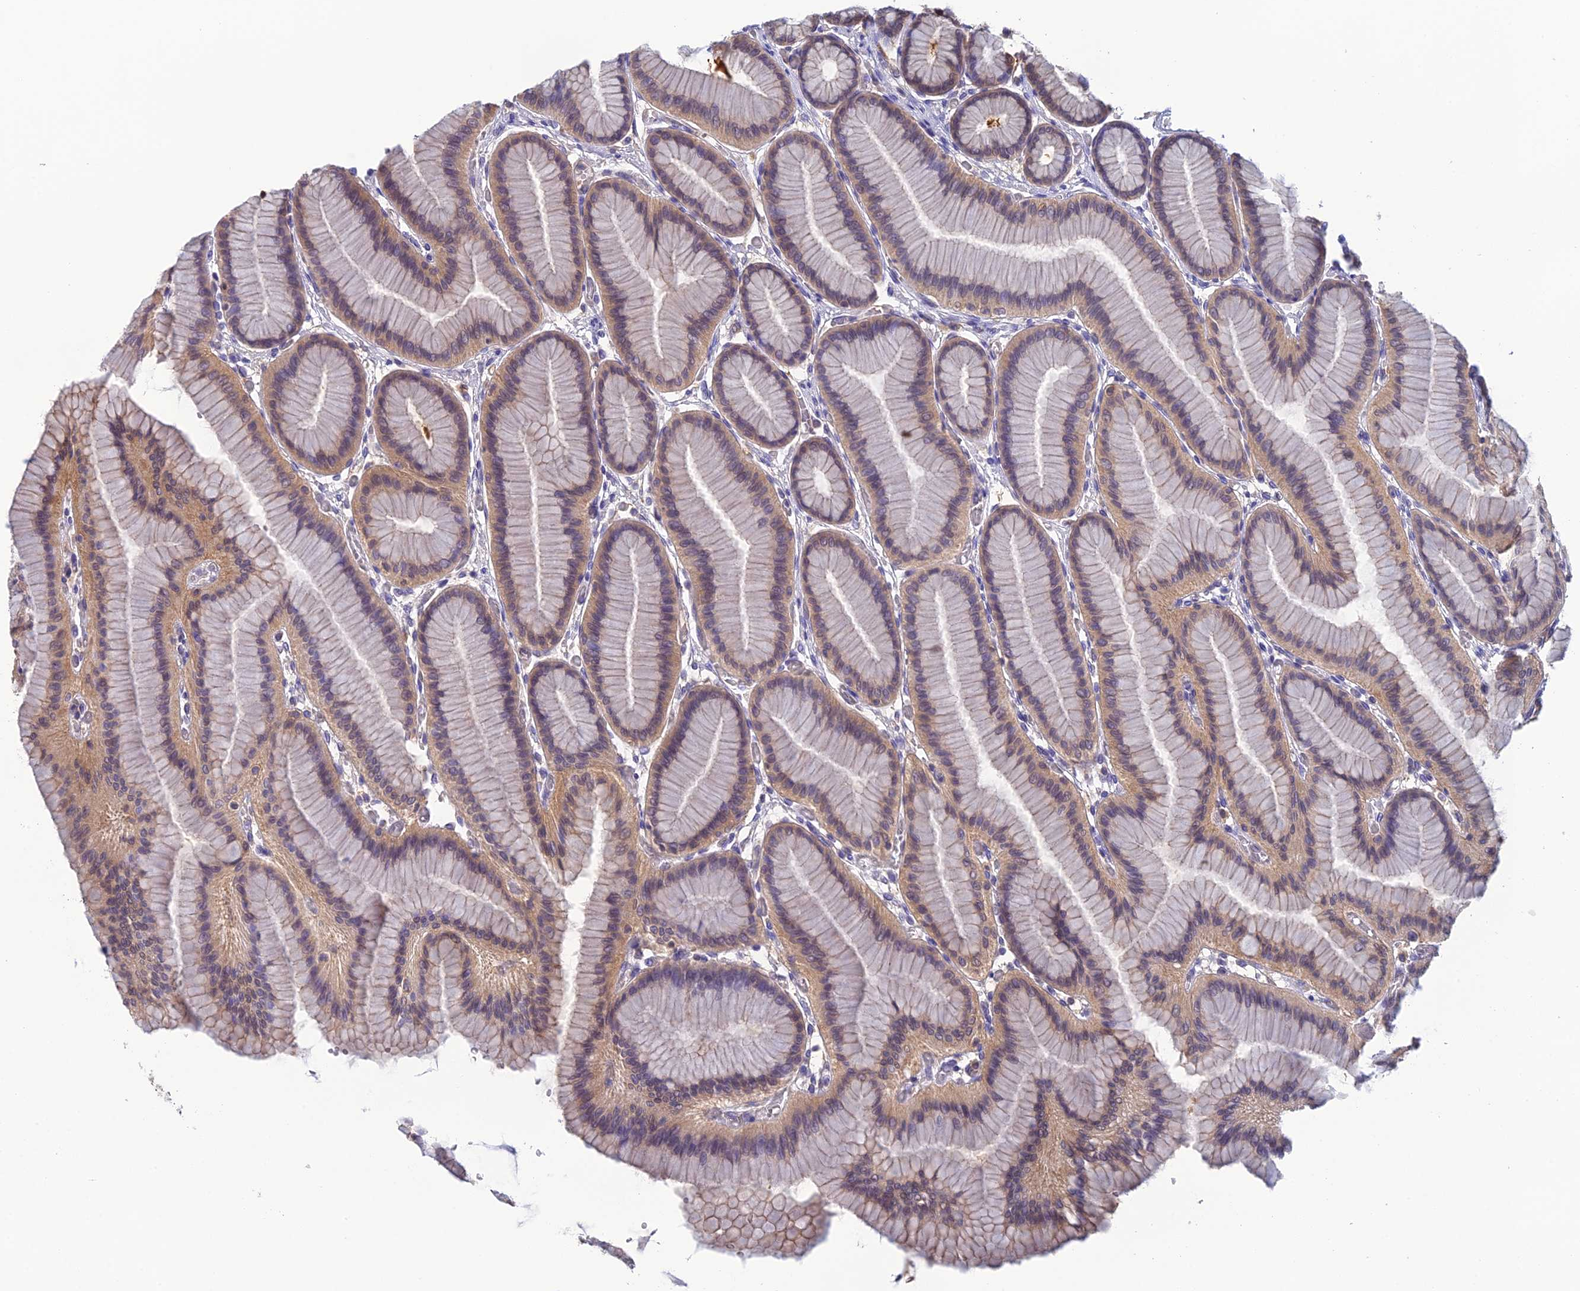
{"staining": {"intensity": "moderate", "quantity": "25%-75%", "location": "cytoplasmic/membranous,nuclear"}, "tissue": "stomach", "cell_type": "Glandular cells", "image_type": "normal", "snomed": [{"axis": "morphology", "description": "Normal tissue, NOS"}, {"axis": "morphology", "description": "Adenocarcinoma, NOS"}, {"axis": "morphology", "description": "Adenocarcinoma, High grade"}, {"axis": "topography", "description": "Stomach, upper"}, {"axis": "topography", "description": "Stomach"}], "caption": "This histopathology image reveals benign stomach stained with IHC to label a protein in brown. The cytoplasmic/membranous,nuclear of glandular cells show moderate positivity for the protein. Nuclei are counter-stained blue.", "gene": "HINT1", "patient": {"sex": "female", "age": 65}}